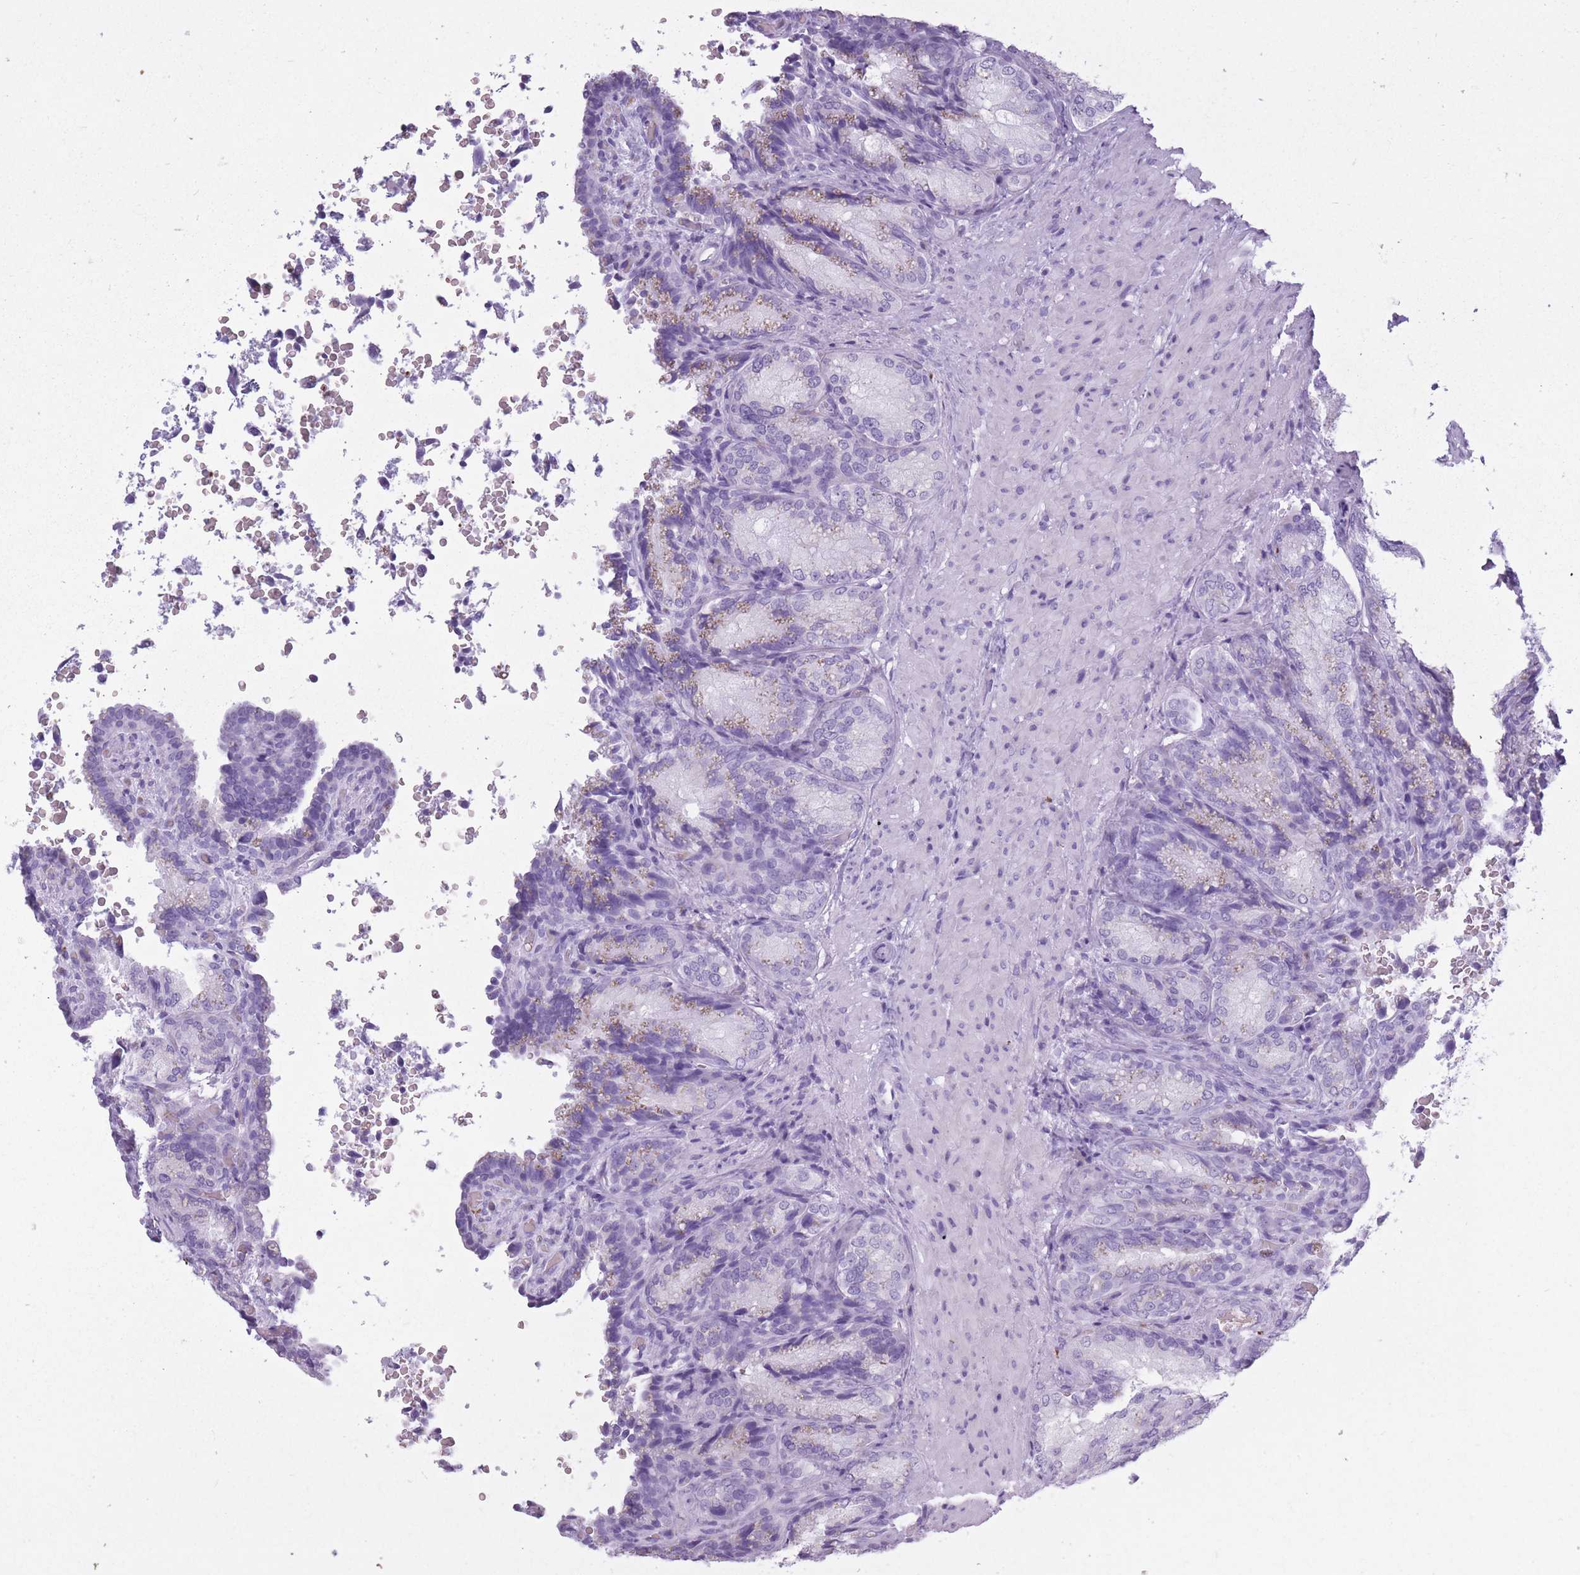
{"staining": {"intensity": "weak", "quantity": "25%-75%", "location": "cytoplasmic/membranous"}, "tissue": "seminal vesicle", "cell_type": "Glandular cells", "image_type": "normal", "snomed": [{"axis": "morphology", "description": "Normal tissue, NOS"}, {"axis": "topography", "description": "Seminal veicle"}], "caption": "The micrograph demonstrates staining of benign seminal vesicle, revealing weak cytoplasmic/membranous protein staining (brown color) within glandular cells.", "gene": "OR7C1", "patient": {"sex": "male", "age": 58}}